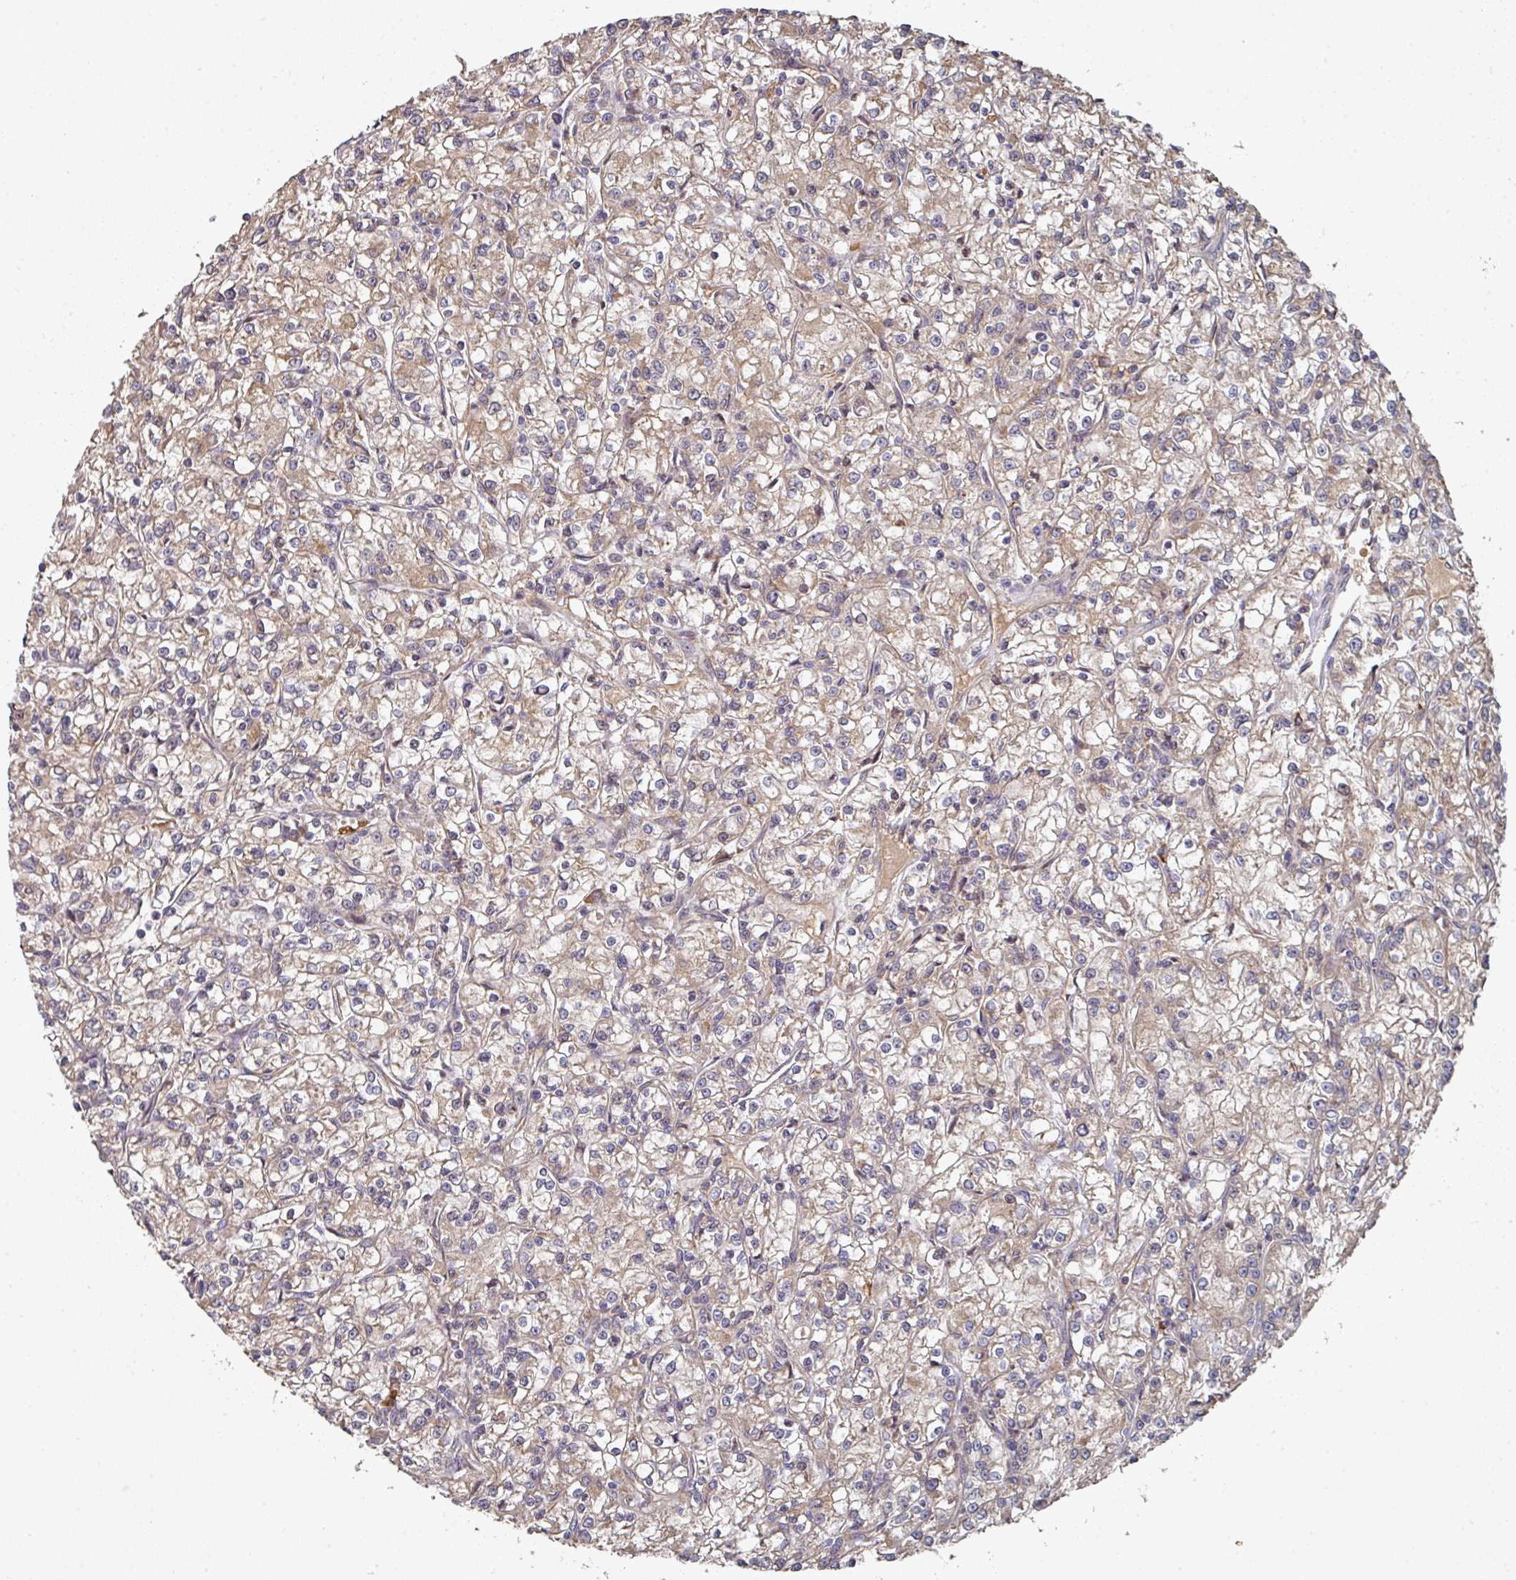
{"staining": {"intensity": "weak", "quantity": ">75%", "location": "cytoplasmic/membranous"}, "tissue": "renal cancer", "cell_type": "Tumor cells", "image_type": "cancer", "snomed": [{"axis": "morphology", "description": "Adenocarcinoma, NOS"}, {"axis": "topography", "description": "Kidney"}], "caption": "Protein staining demonstrates weak cytoplasmic/membranous expression in about >75% of tumor cells in renal cancer.", "gene": "EDEM2", "patient": {"sex": "female", "age": 59}}